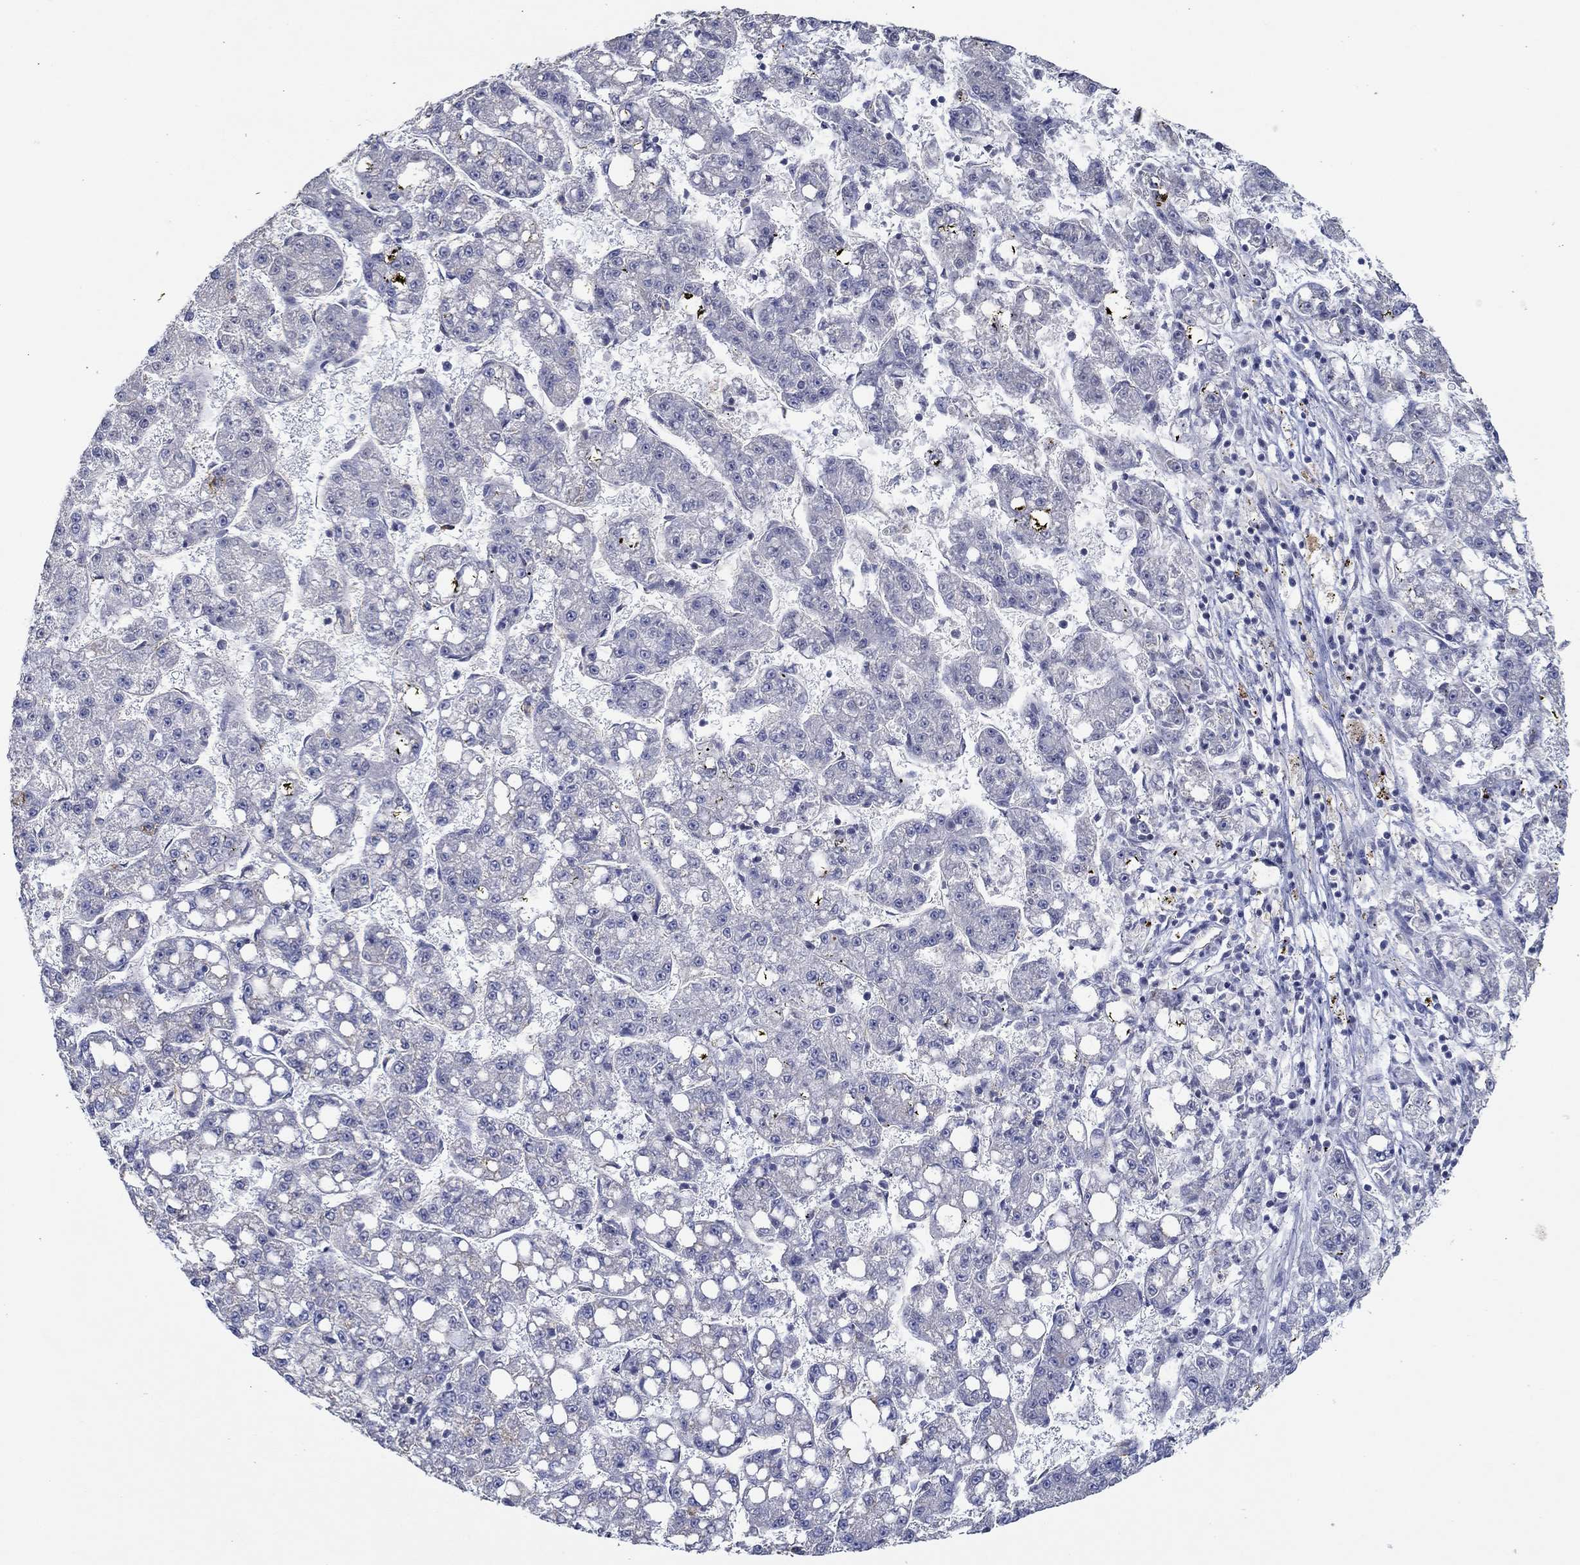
{"staining": {"intensity": "negative", "quantity": "none", "location": "none"}, "tissue": "liver cancer", "cell_type": "Tumor cells", "image_type": "cancer", "snomed": [{"axis": "morphology", "description": "Carcinoma, Hepatocellular, NOS"}, {"axis": "topography", "description": "Liver"}], "caption": "High magnification brightfield microscopy of liver cancer (hepatocellular carcinoma) stained with DAB (brown) and counterstained with hematoxylin (blue): tumor cells show no significant expression.", "gene": "GJA5", "patient": {"sex": "female", "age": 65}}